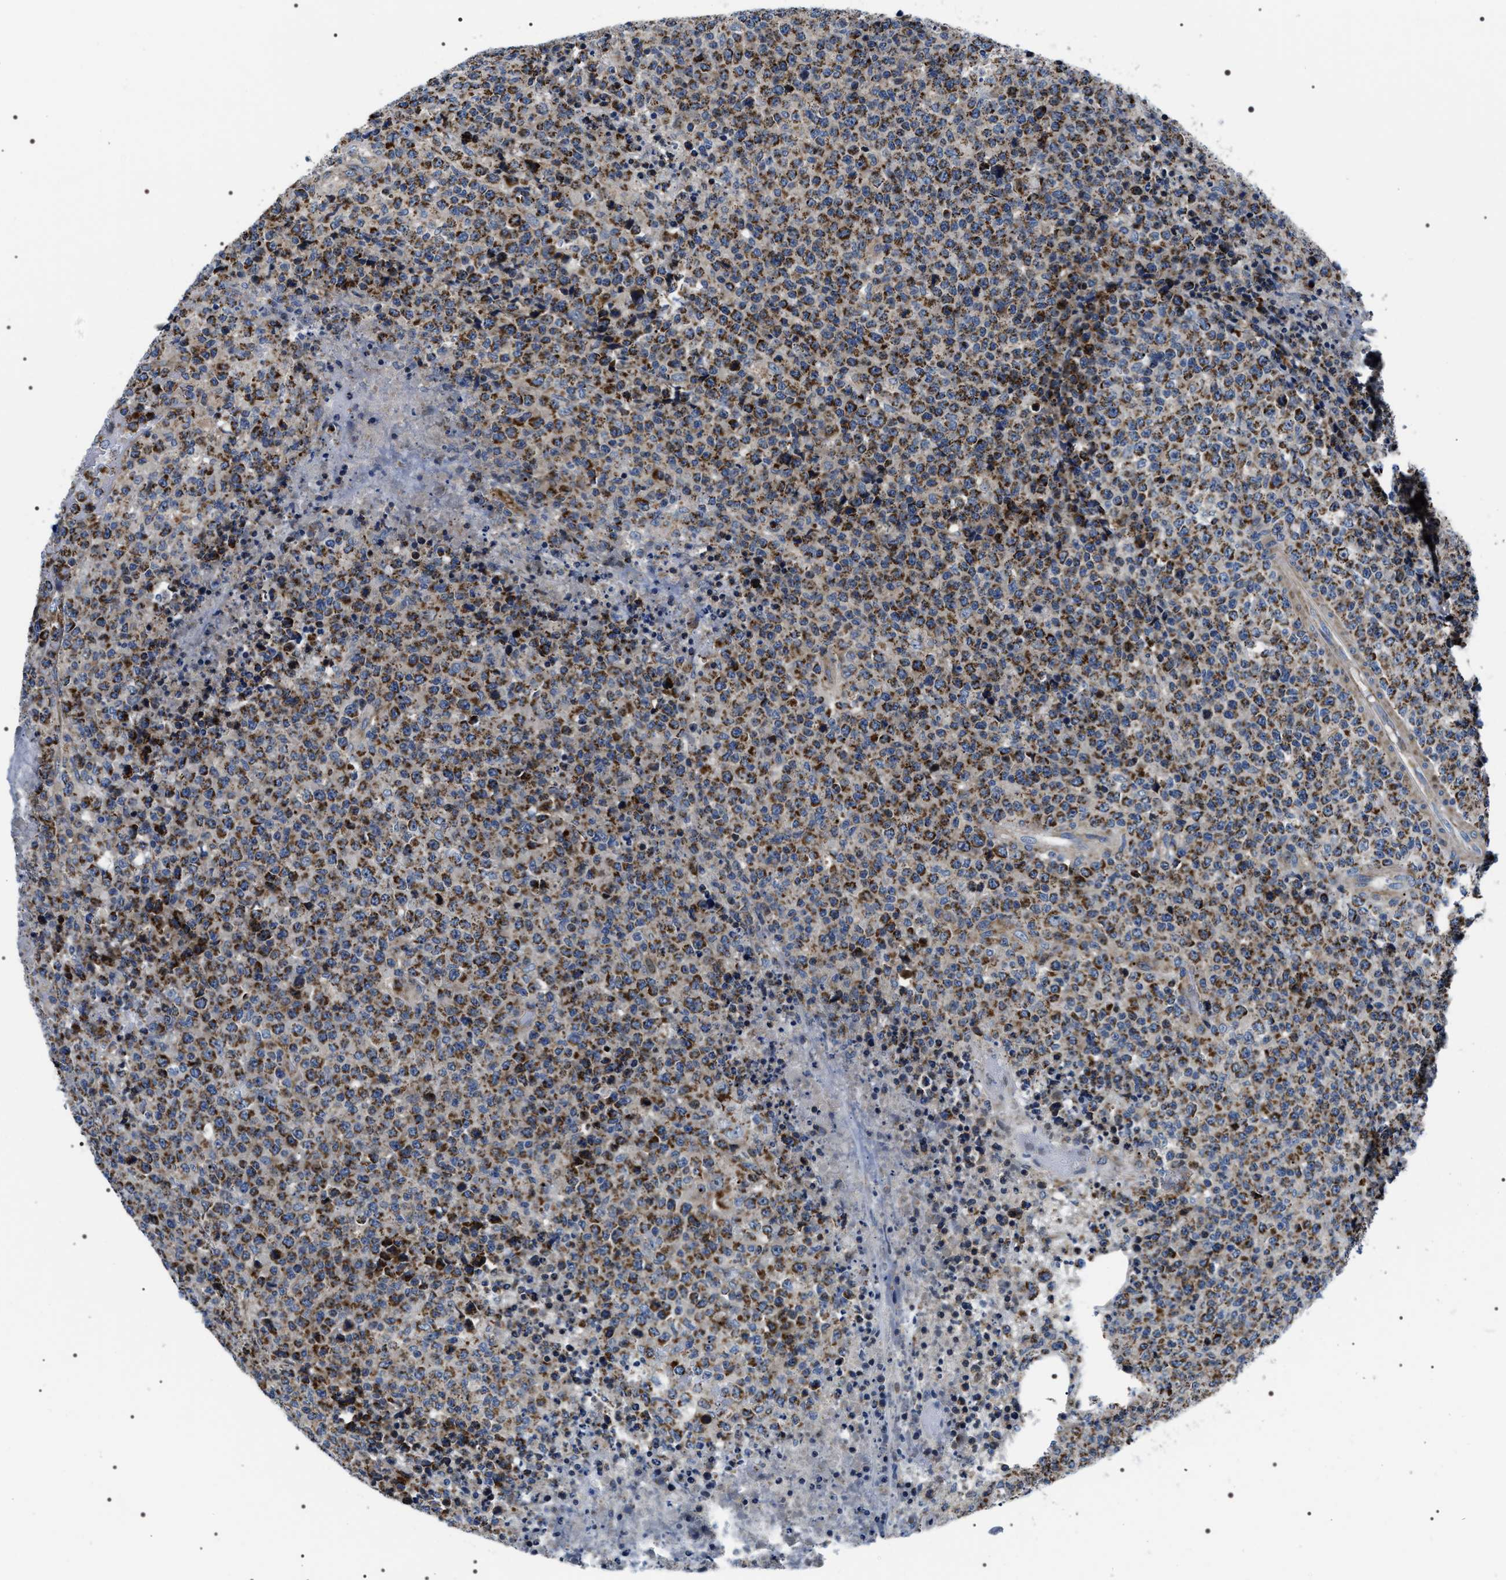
{"staining": {"intensity": "moderate", "quantity": ">75%", "location": "cytoplasmic/membranous"}, "tissue": "lymphoma", "cell_type": "Tumor cells", "image_type": "cancer", "snomed": [{"axis": "morphology", "description": "Malignant lymphoma, non-Hodgkin's type, High grade"}, {"axis": "topography", "description": "Lymph node"}], "caption": "Immunohistochemical staining of human malignant lymphoma, non-Hodgkin's type (high-grade) exhibits moderate cytoplasmic/membranous protein staining in approximately >75% of tumor cells.", "gene": "NTMT1", "patient": {"sex": "male", "age": 13}}